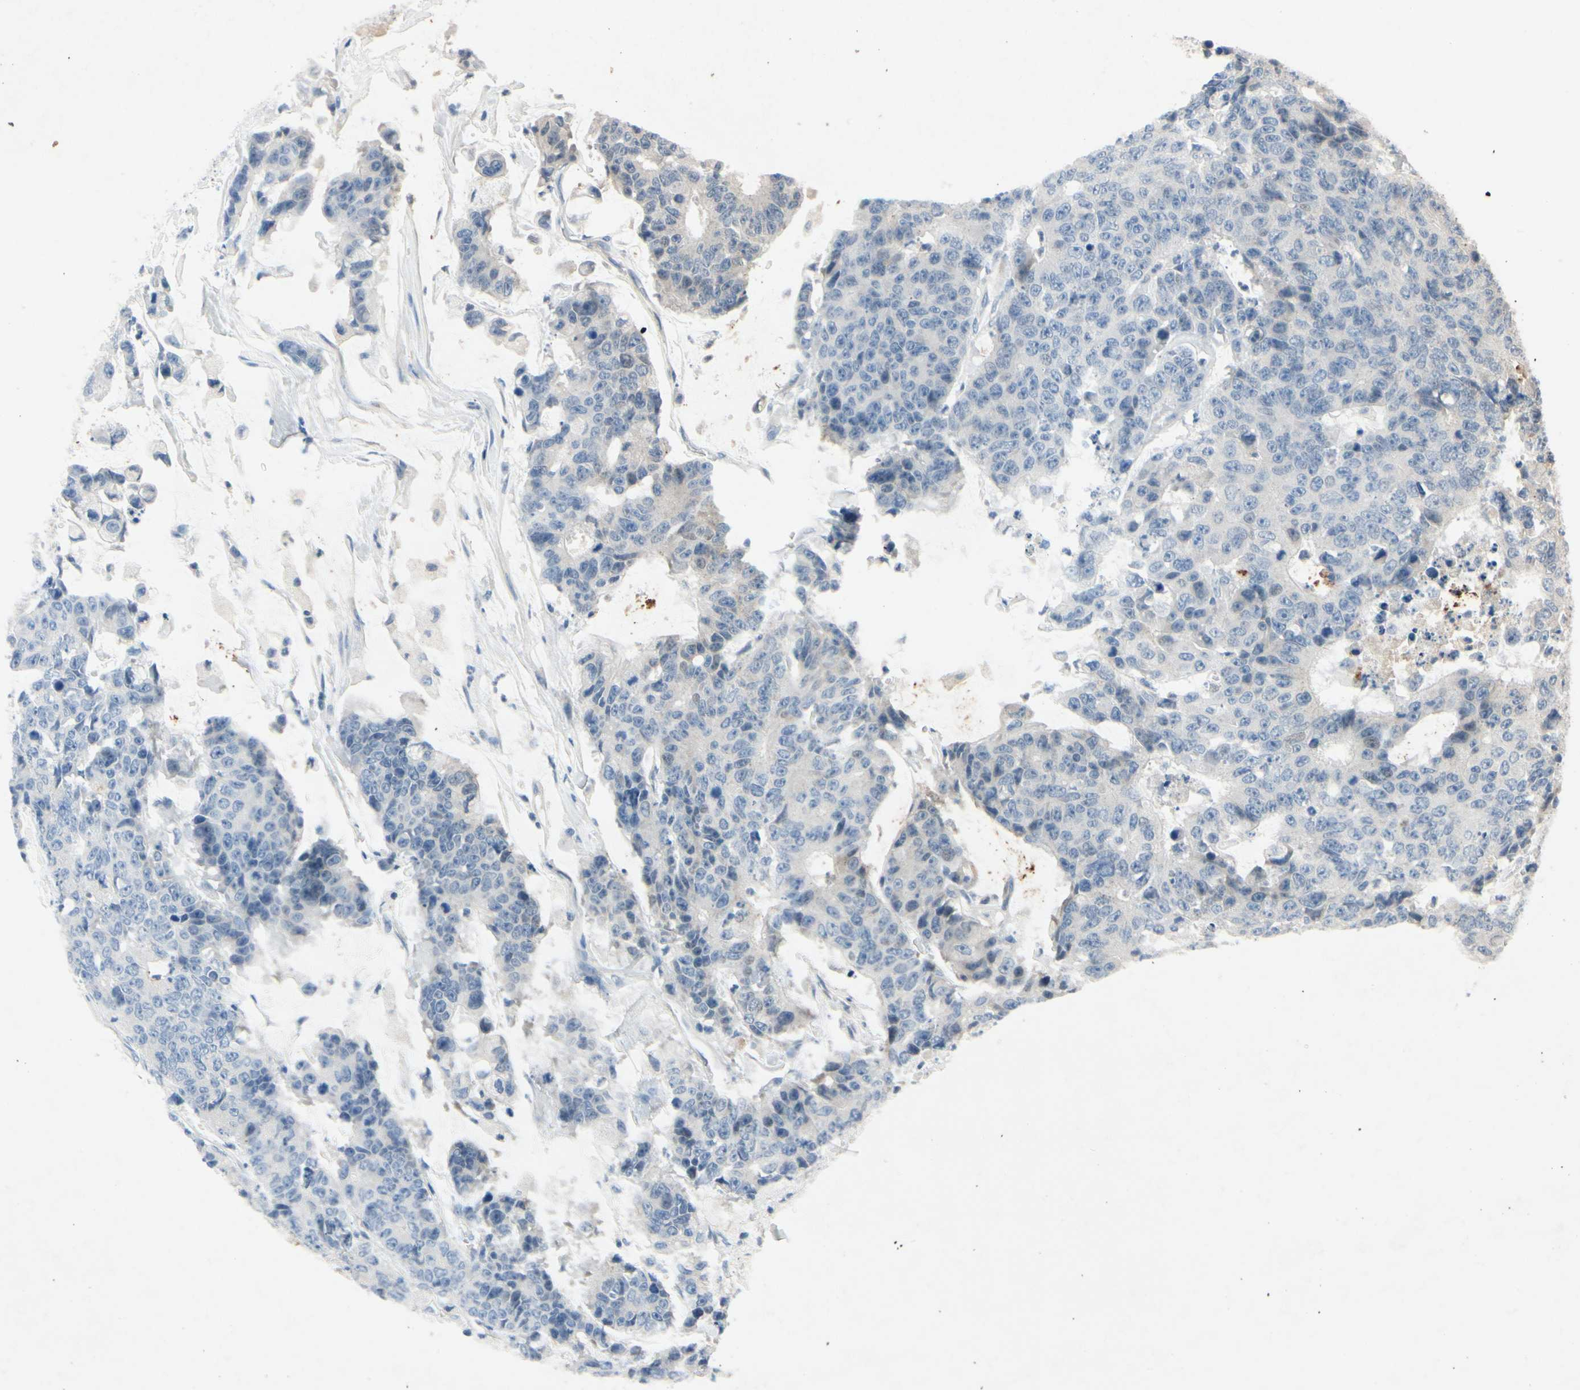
{"staining": {"intensity": "negative", "quantity": "none", "location": "none"}, "tissue": "colorectal cancer", "cell_type": "Tumor cells", "image_type": "cancer", "snomed": [{"axis": "morphology", "description": "Adenocarcinoma, NOS"}, {"axis": "topography", "description": "Colon"}], "caption": "There is no significant positivity in tumor cells of colorectal adenocarcinoma.", "gene": "DPY19L3", "patient": {"sex": "female", "age": 86}}